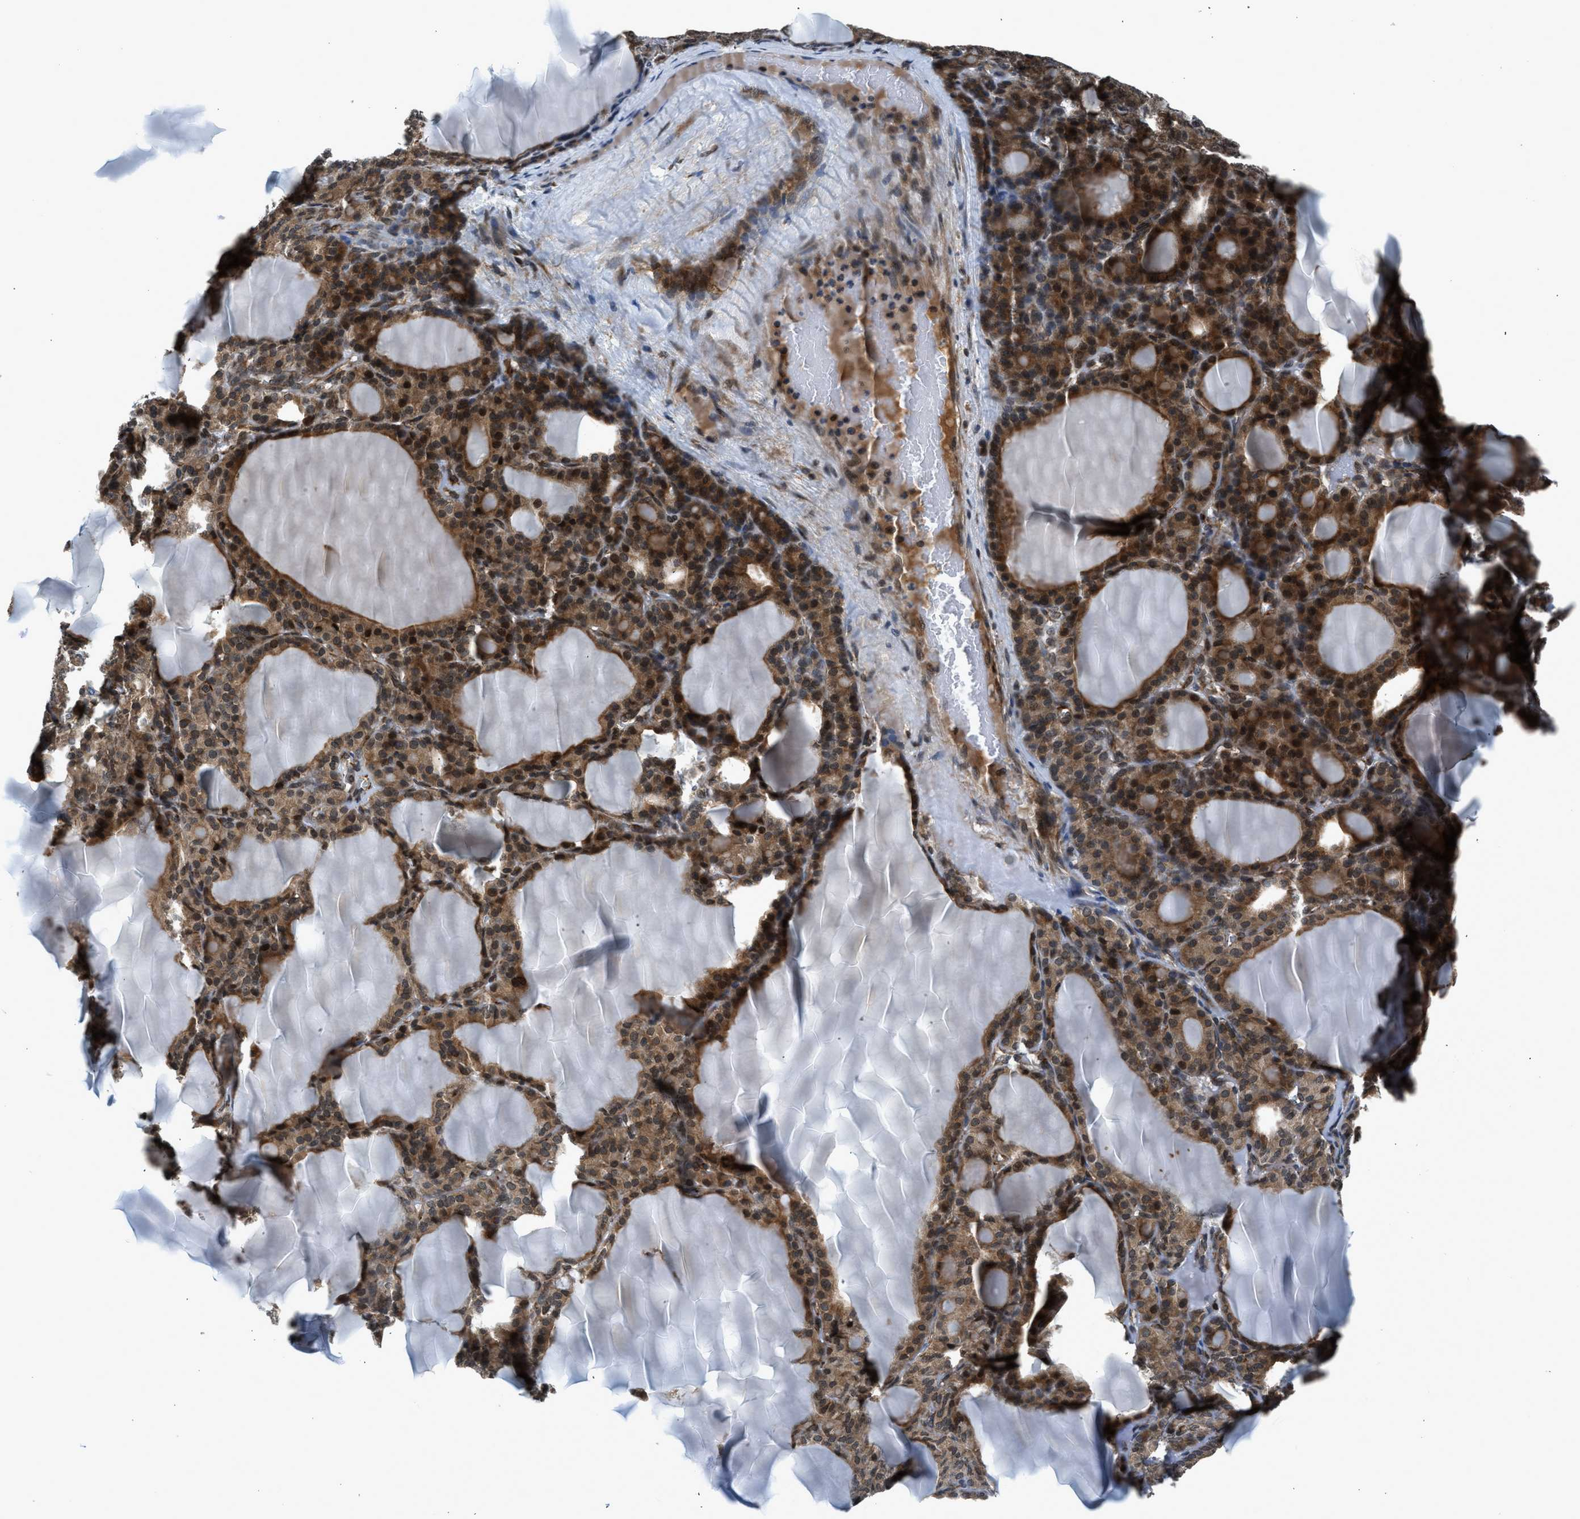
{"staining": {"intensity": "moderate", "quantity": ">75%", "location": "cytoplasmic/membranous,nuclear"}, "tissue": "thyroid gland", "cell_type": "Glandular cells", "image_type": "normal", "snomed": [{"axis": "morphology", "description": "Normal tissue, NOS"}, {"axis": "topography", "description": "Thyroid gland"}], "caption": "Brown immunohistochemical staining in benign human thyroid gland exhibits moderate cytoplasmic/membranous,nuclear positivity in about >75% of glandular cells.", "gene": "RETREG3", "patient": {"sex": "female", "age": 28}}